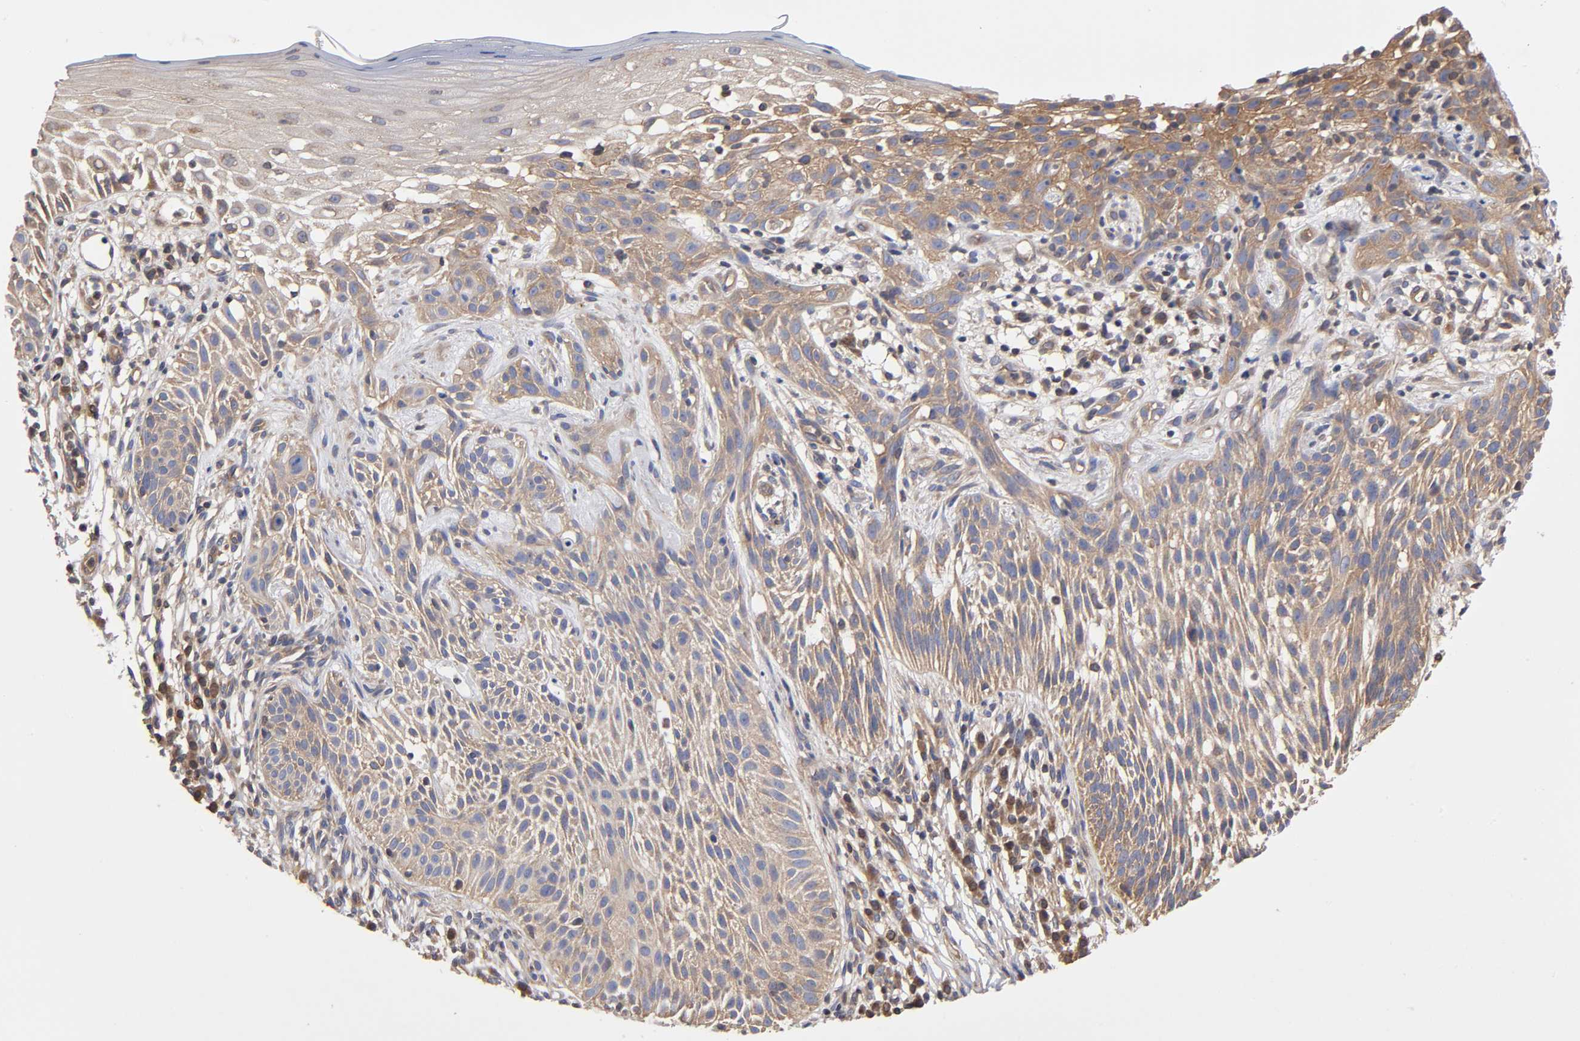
{"staining": {"intensity": "weak", "quantity": ">75%", "location": "cytoplasmic/membranous"}, "tissue": "skin cancer", "cell_type": "Tumor cells", "image_type": "cancer", "snomed": [{"axis": "morphology", "description": "Normal tissue, NOS"}, {"axis": "morphology", "description": "Basal cell carcinoma"}, {"axis": "topography", "description": "Skin"}], "caption": "Weak cytoplasmic/membranous protein staining is appreciated in approximately >75% of tumor cells in skin cancer. Nuclei are stained in blue.", "gene": "STRN3", "patient": {"sex": "female", "age": 69}}